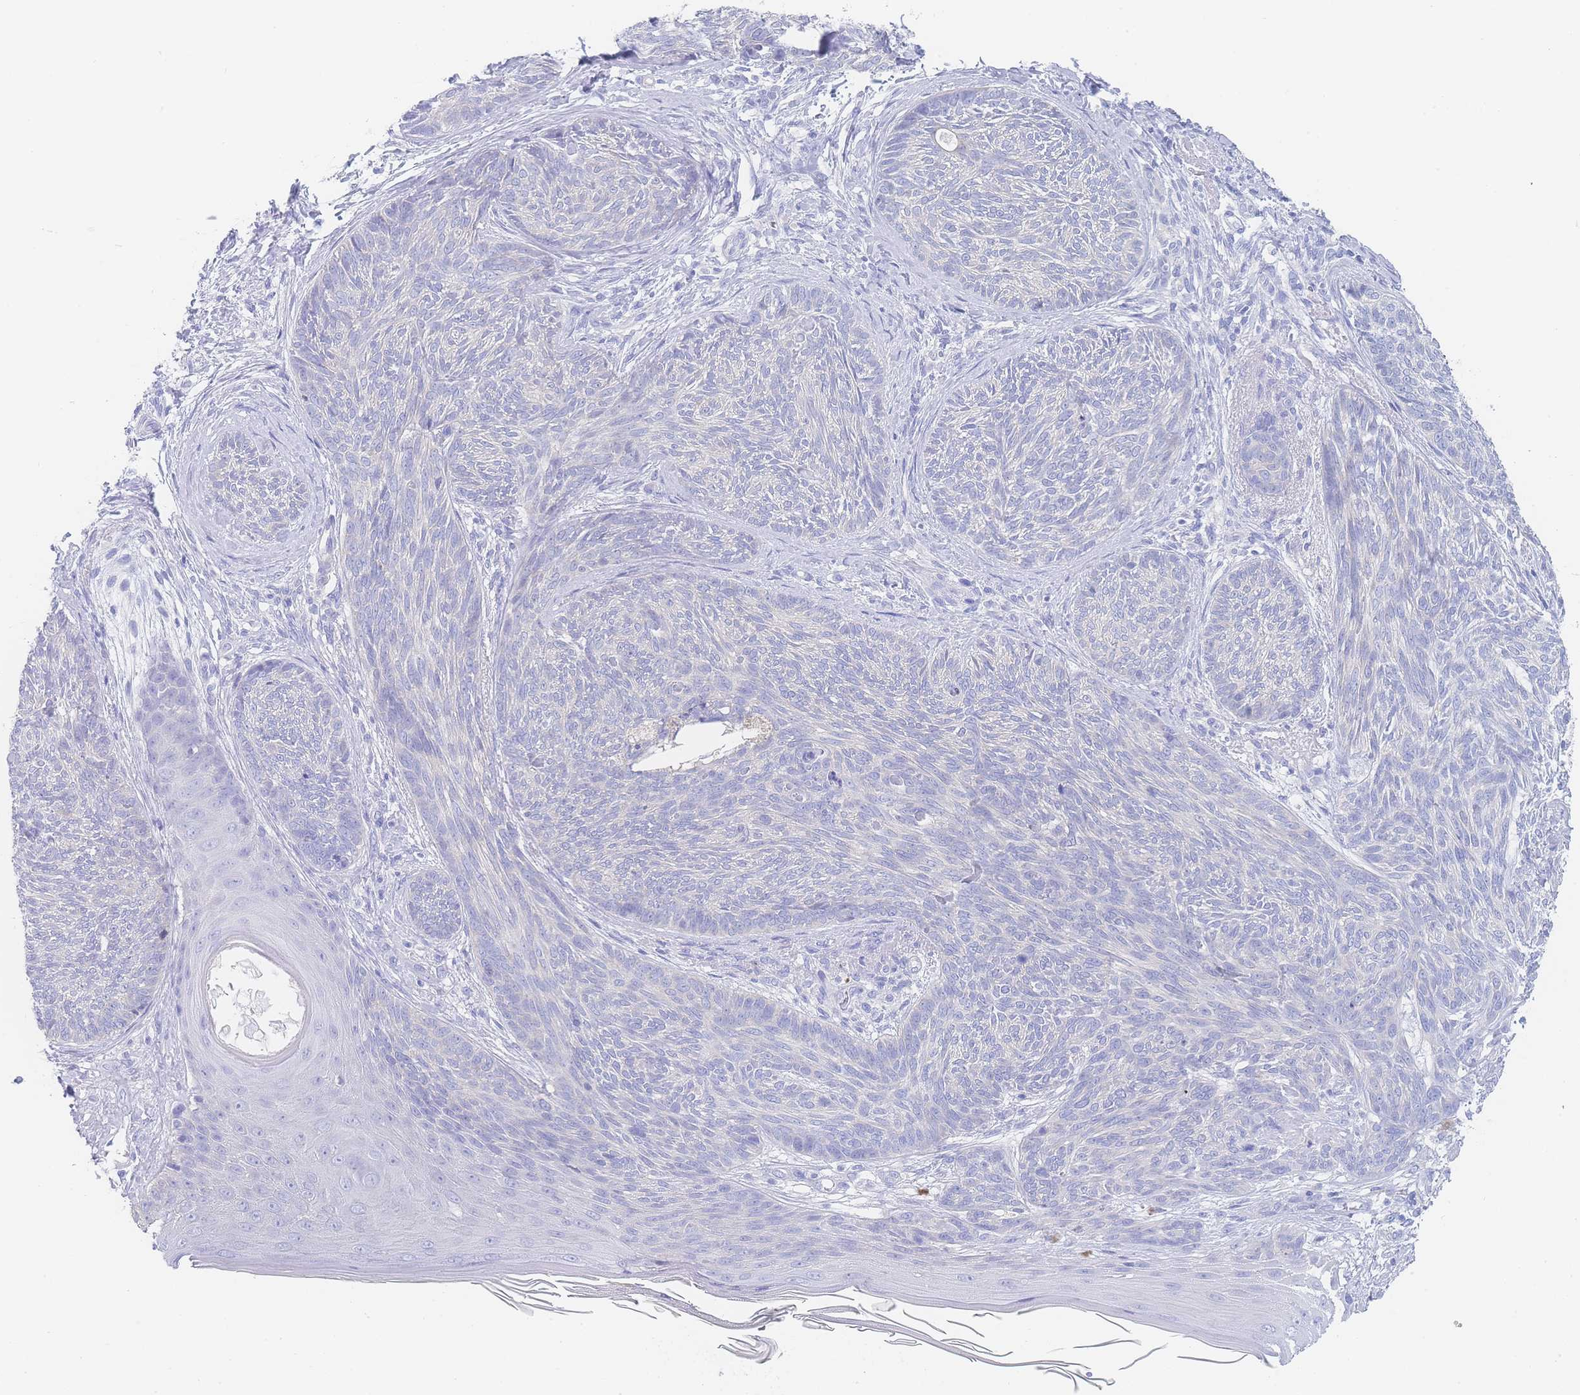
{"staining": {"intensity": "negative", "quantity": "none", "location": "none"}, "tissue": "skin cancer", "cell_type": "Tumor cells", "image_type": "cancer", "snomed": [{"axis": "morphology", "description": "Basal cell carcinoma"}, {"axis": "topography", "description": "Skin"}], "caption": "High magnification brightfield microscopy of skin cancer (basal cell carcinoma) stained with DAB (3,3'-diaminobenzidine) (brown) and counterstained with hematoxylin (blue): tumor cells show no significant staining.", "gene": "LZTFL1", "patient": {"sex": "male", "age": 73}}